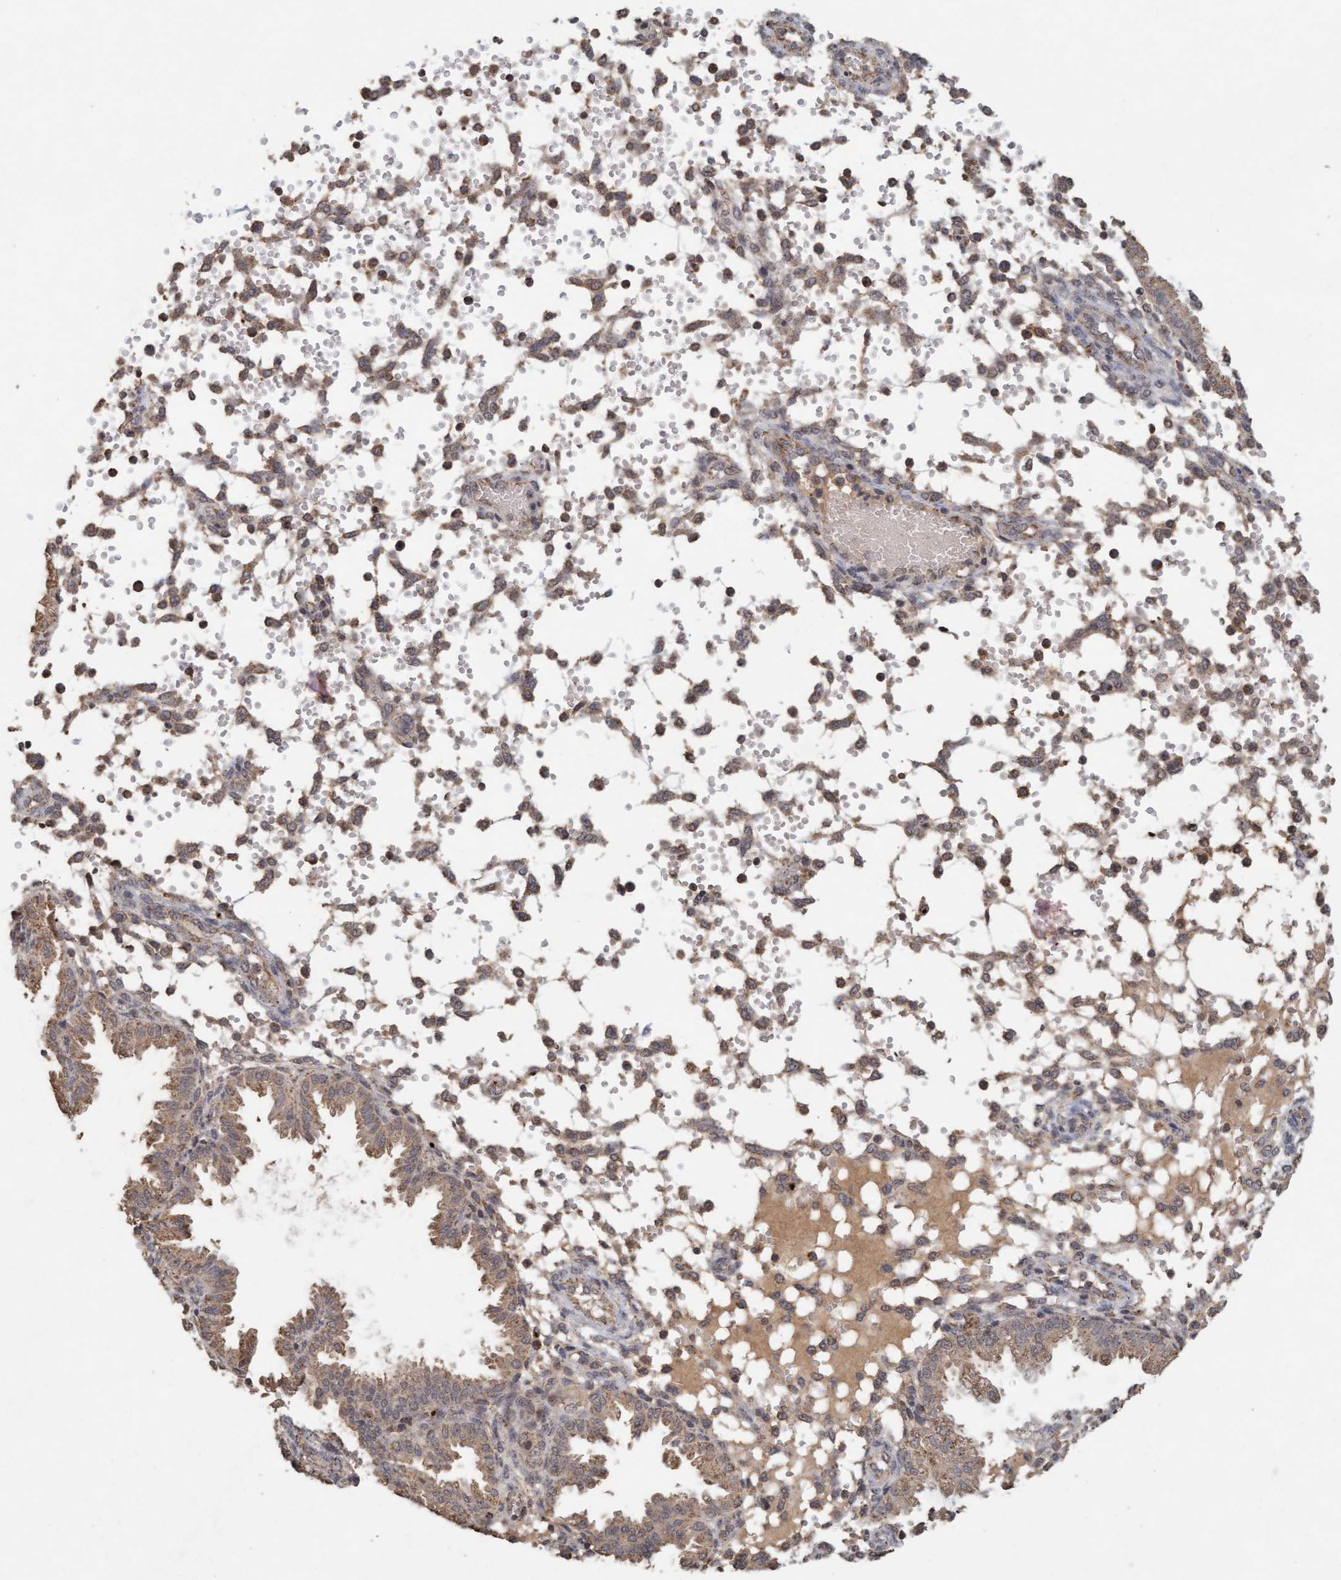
{"staining": {"intensity": "weak", "quantity": "25%-75%", "location": "cytoplasmic/membranous"}, "tissue": "endometrium", "cell_type": "Cells in endometrial stroma", "image_type": "normal", "snomed": [{"axis": "morphology", "description": "Normal tissue, NOS"}, {"axis": "topography", "description": "Endometrium"}], "caption": "High-power microscopy captured an IHC photomicrograph of normal endometrium, revealing weak cytoplasmic/membranous expression in about 25%-75% of cells in endometrial stroma.", "gene": "VSIG8", "patient": {"sex": "female", "age": 33}}